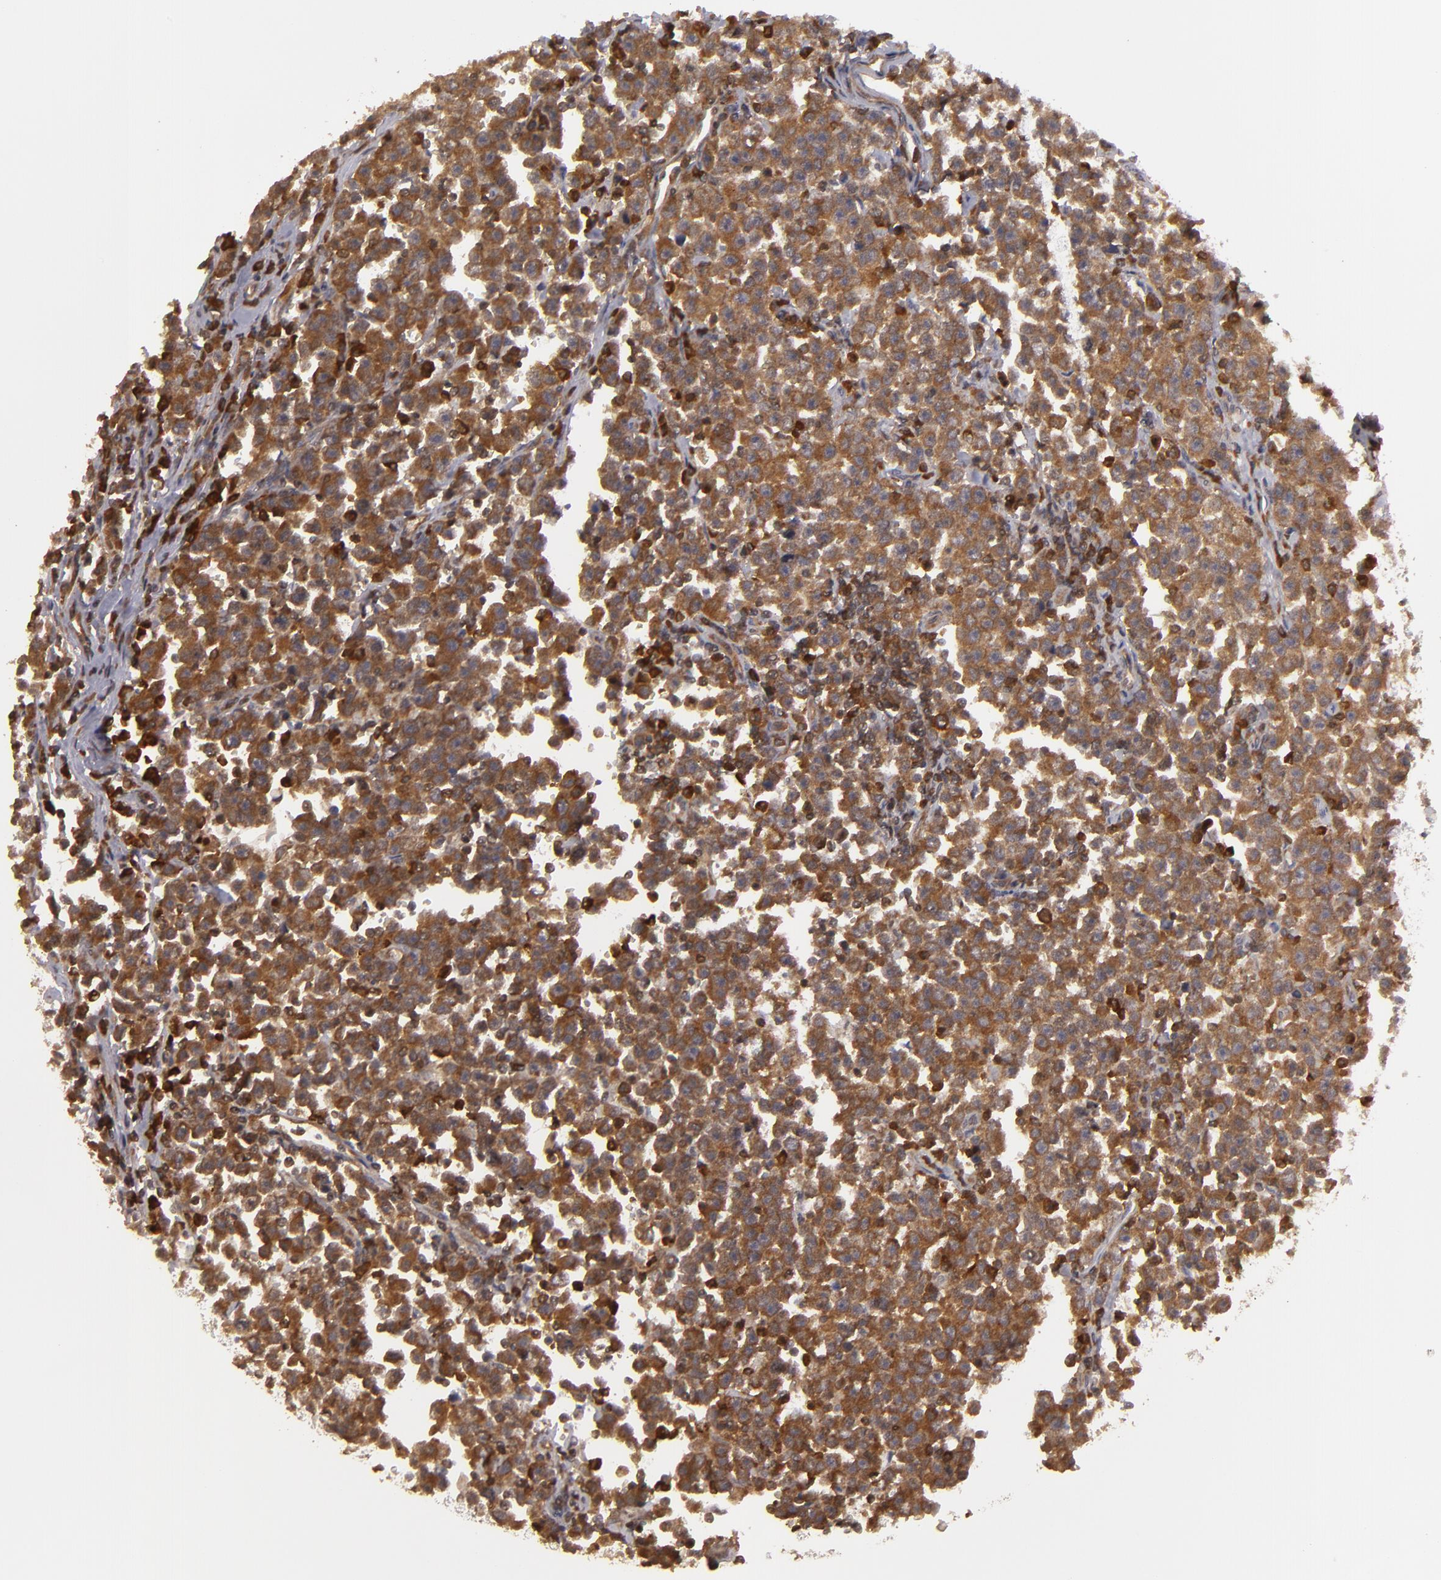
{"staining": {"intensity": "strong", "quantity": ">75%", "location": "cytoplasmic/membranous"}, "tissue": "testis cancer", "cell_type": "Tumor cells", "image_type": "cancer", "snomed": [{"axis": "morphology", "description": "Seminoma, NOS"}, {"axis": "topography", "description": "Testis"}], "caption": "A brown stain highlights strong cytoplasmic/membranous expression of a protein in human testis seminoma tumor cells. Immunohistochemistry (ihc) stains the protein in brown and the nuclei are stained blue.", "gene": "MAPK3", "patient": {"sex": "male", "age": 43}}